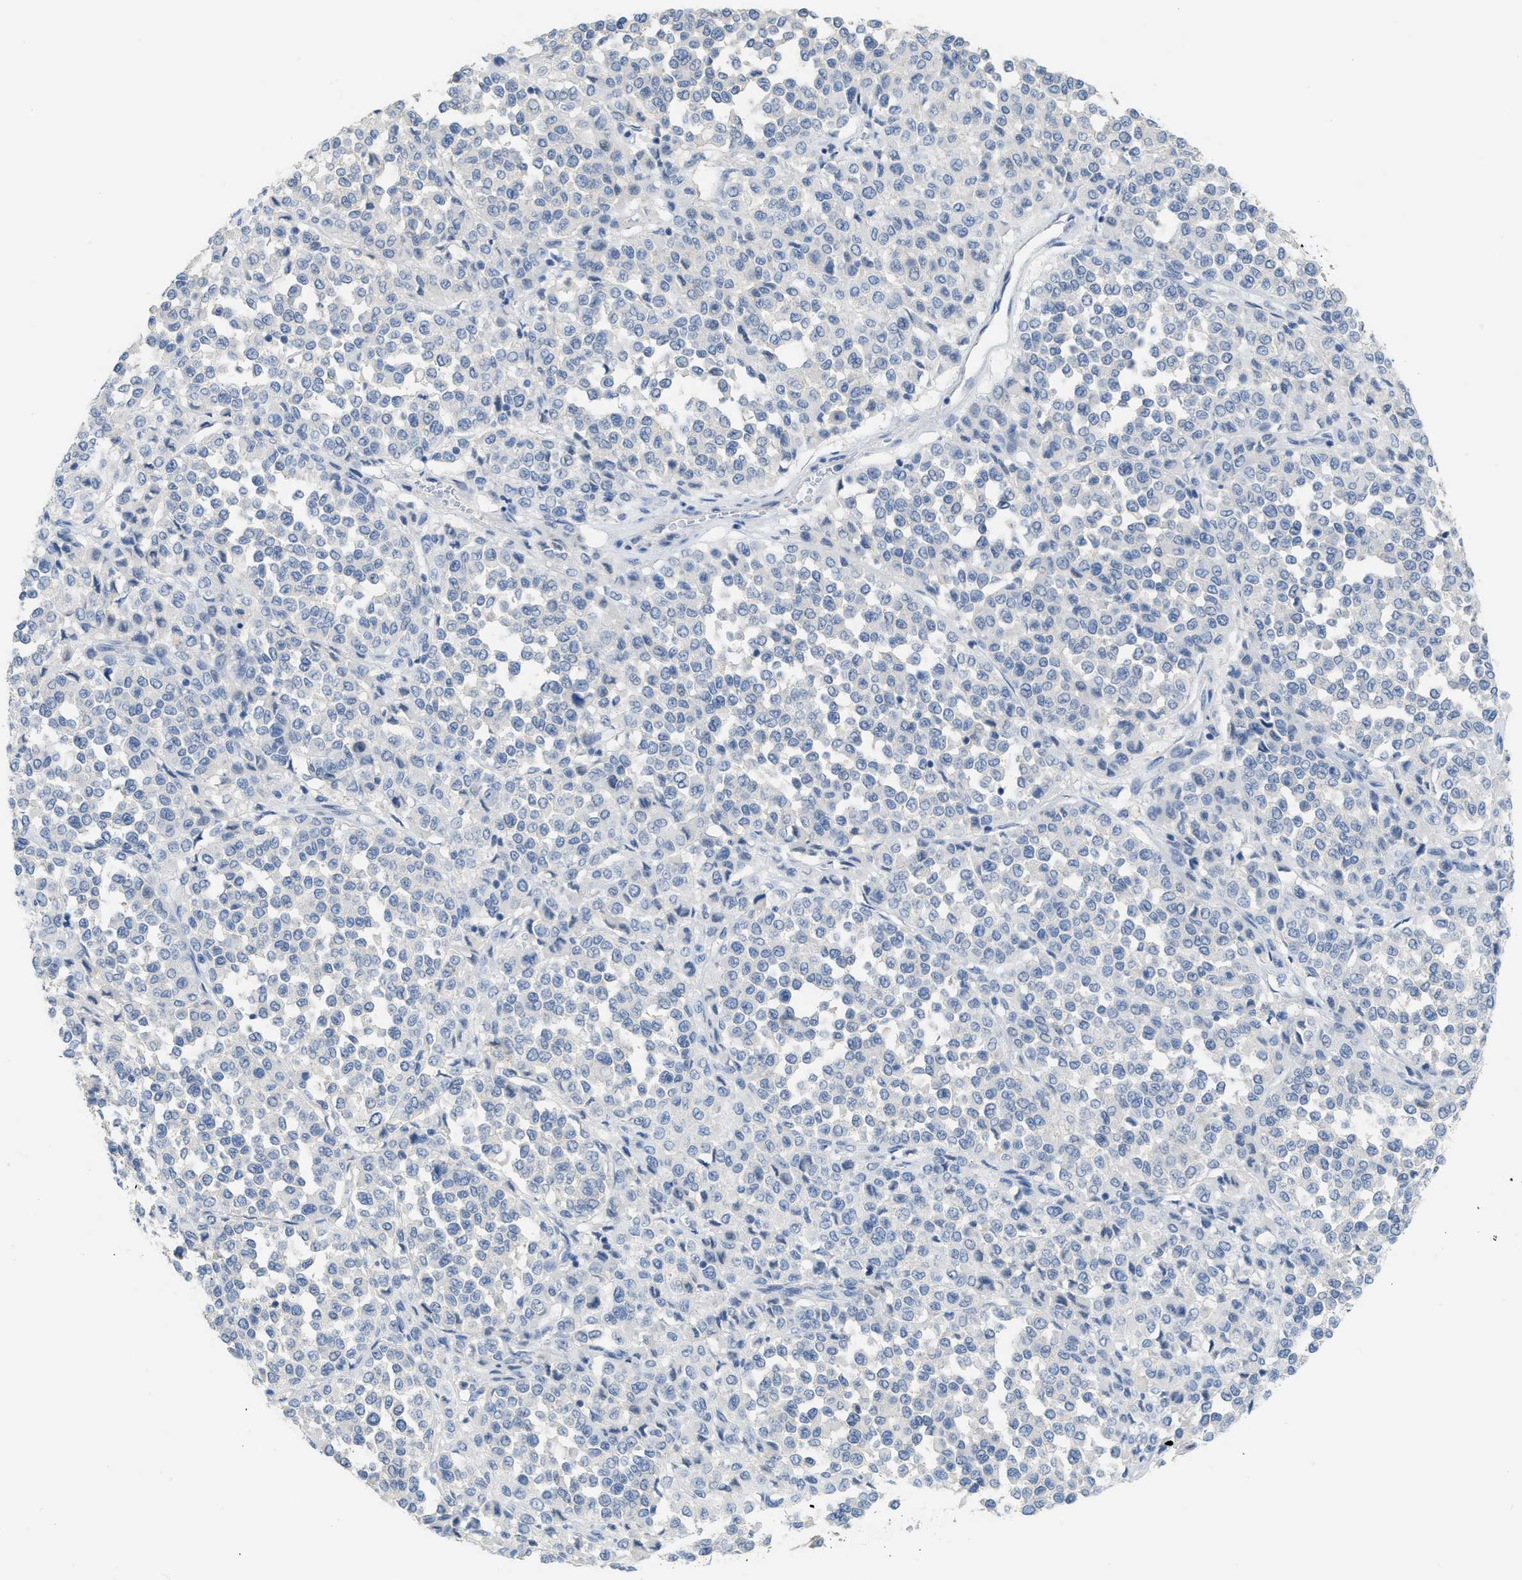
{"staining": {"intensity": "negative", "quantity": "none", "location": "none"}, "tissue": "melanoma", "cell_type": "Tumor cells", "image_type": "cancer", "snomed": [{"axis": "morphology", "description": "Malignant melanoma, Metastatic site"}, {"axis": "topography", "description": "Pancreas"}], "caption": "Immunohistochemistry (IHC) of human malignant melanoma (metastatic site) shows no expression in tumor cells.", "gene": "CNNM4", "patient": {"sex": "female", "age": 30}}